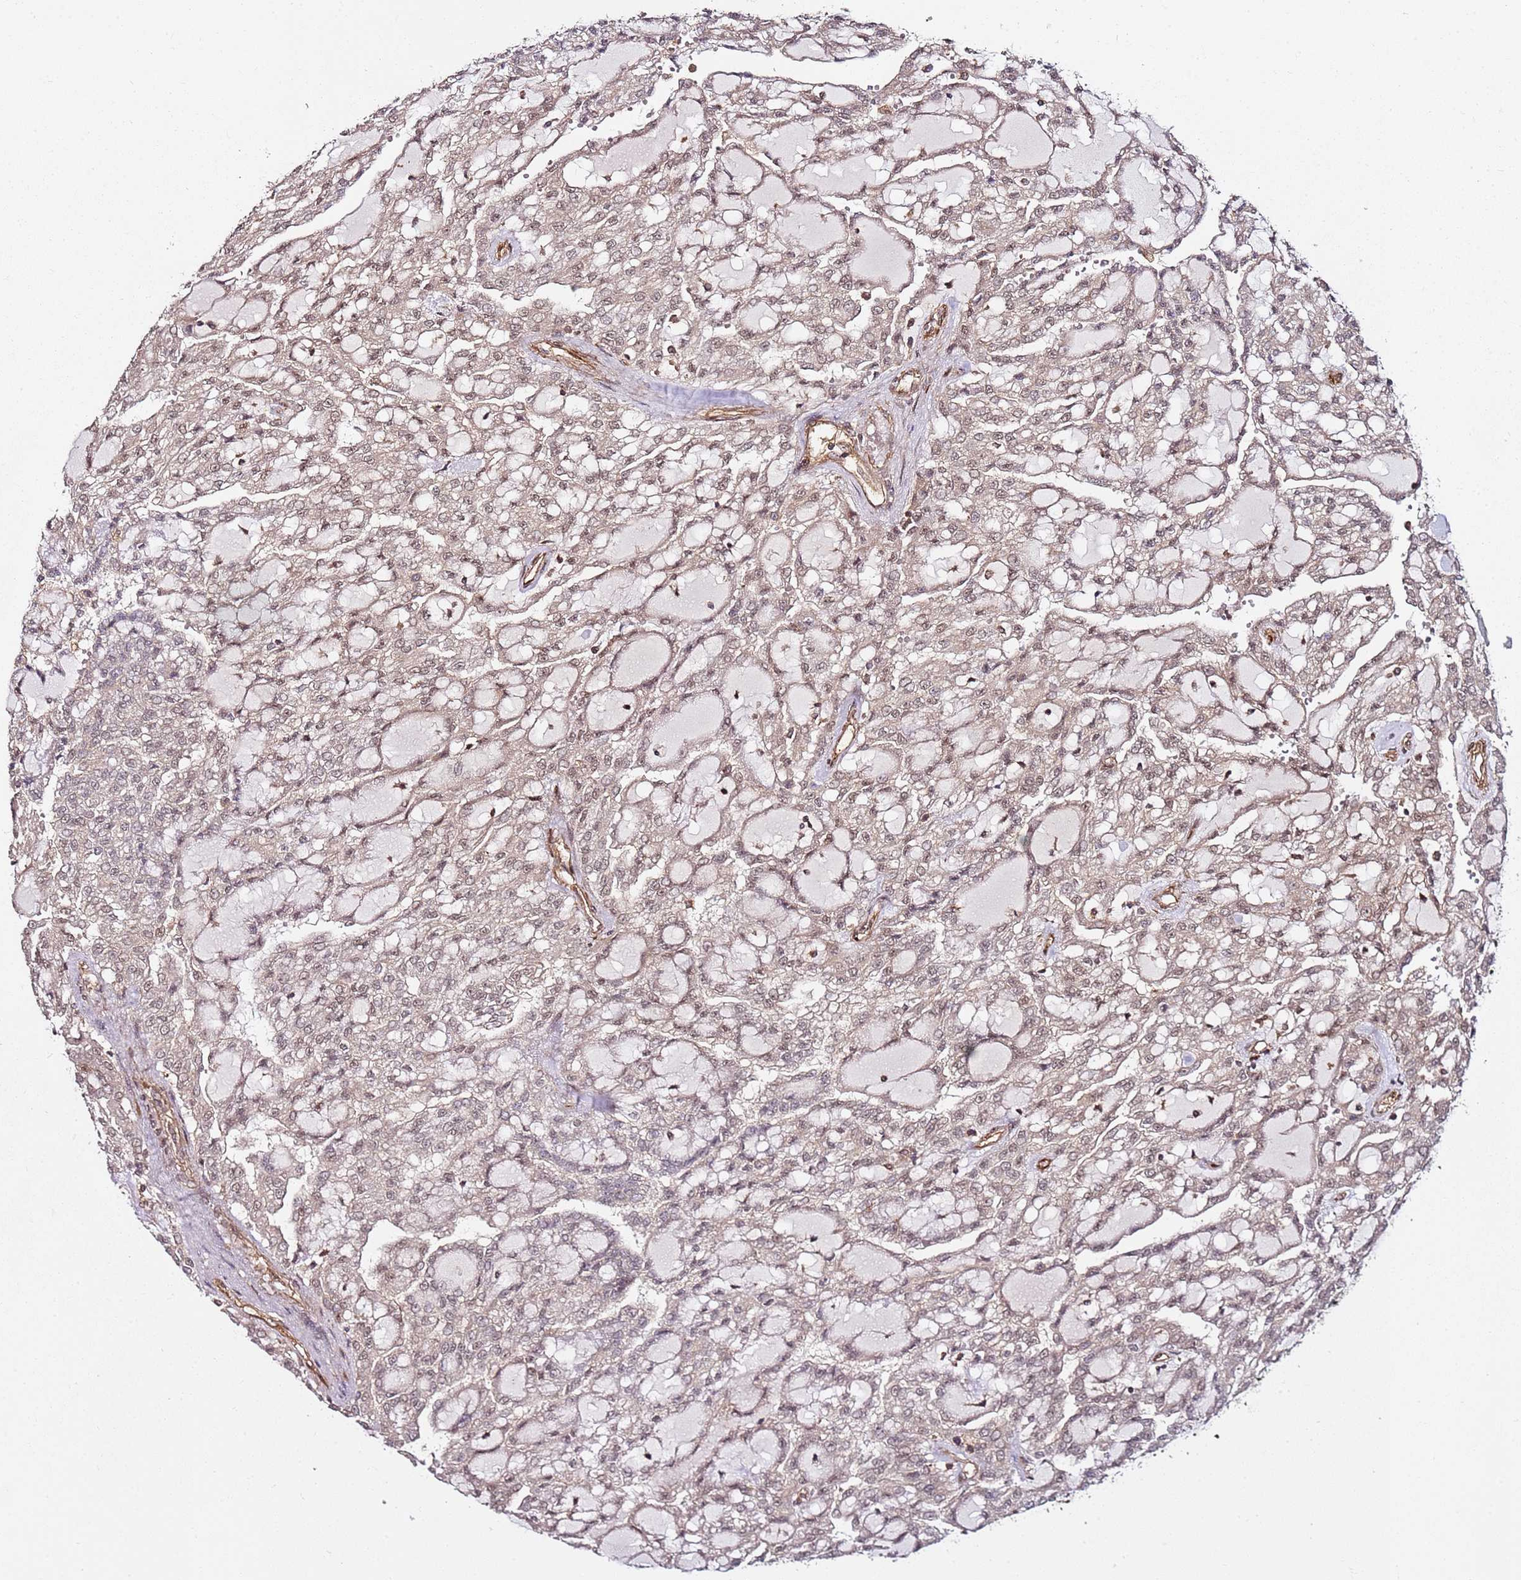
{"staining": {"intensity": "weak", "quantity": ">75%", "location": "nuclear"}, "tissue": "renal cancer", "cell_type": "Tumor cells", "image_type": "cancer", "snomed": [{"axis": "morphology", "description": "Adenocarcinoma, NOS"}, {"axis": "topography", "description": "Kidney"}], "caption": "Brown immunohistochemical staining in human renal cancer (adenocarcinoma) exhibits weak nuclear expression in approximately >75% of tumor cells.", "gene": "CCNYL1", "patient": {"sex": "male", "age": 63}}